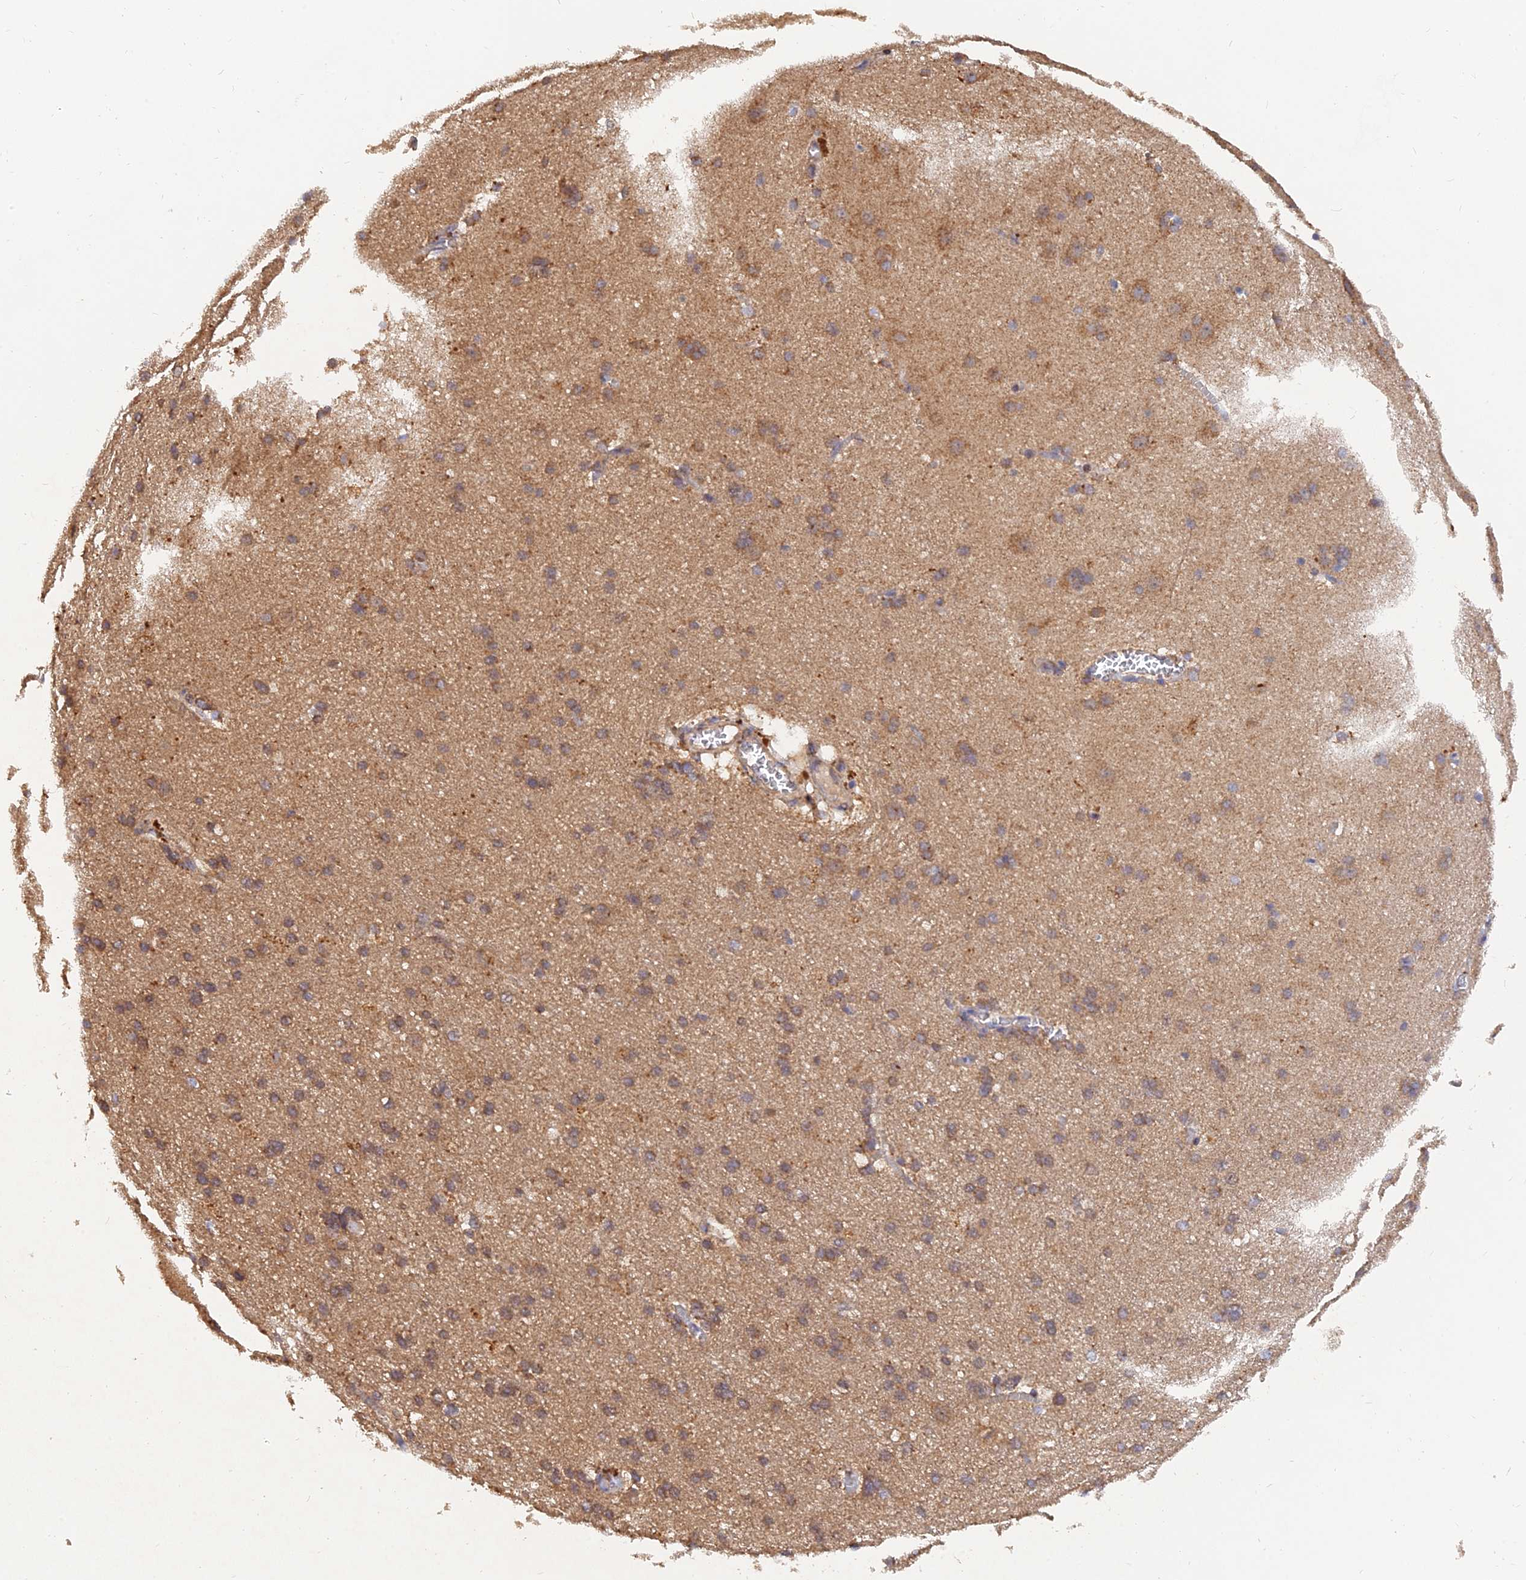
{"staining": {"intensity": "moderate", "quantity": ">75%", "location": "cytoplasmic/membranous"}, "tissue": "cerebral cortex", "cell_type": "Endothelial cells", "image_type": "normal", "snomed": [{"axis": "morphology", "description": "Normal tissue, NOS"}, {"axis": "topography", "description": "Cerebral cortex"}], "caption": "Brown immunohistochemical staining in unremarkable human cerebral cortex displays moderate cytoplasmic/membranous expression in approximately >75% of endothelial cells. (Stains: DAB in brown, nuclei in blue, Microscopy: brightfield microscopy at high magnification).", "gene": "SLC38A11", "patient": {"sex": "male", "age": 54}}